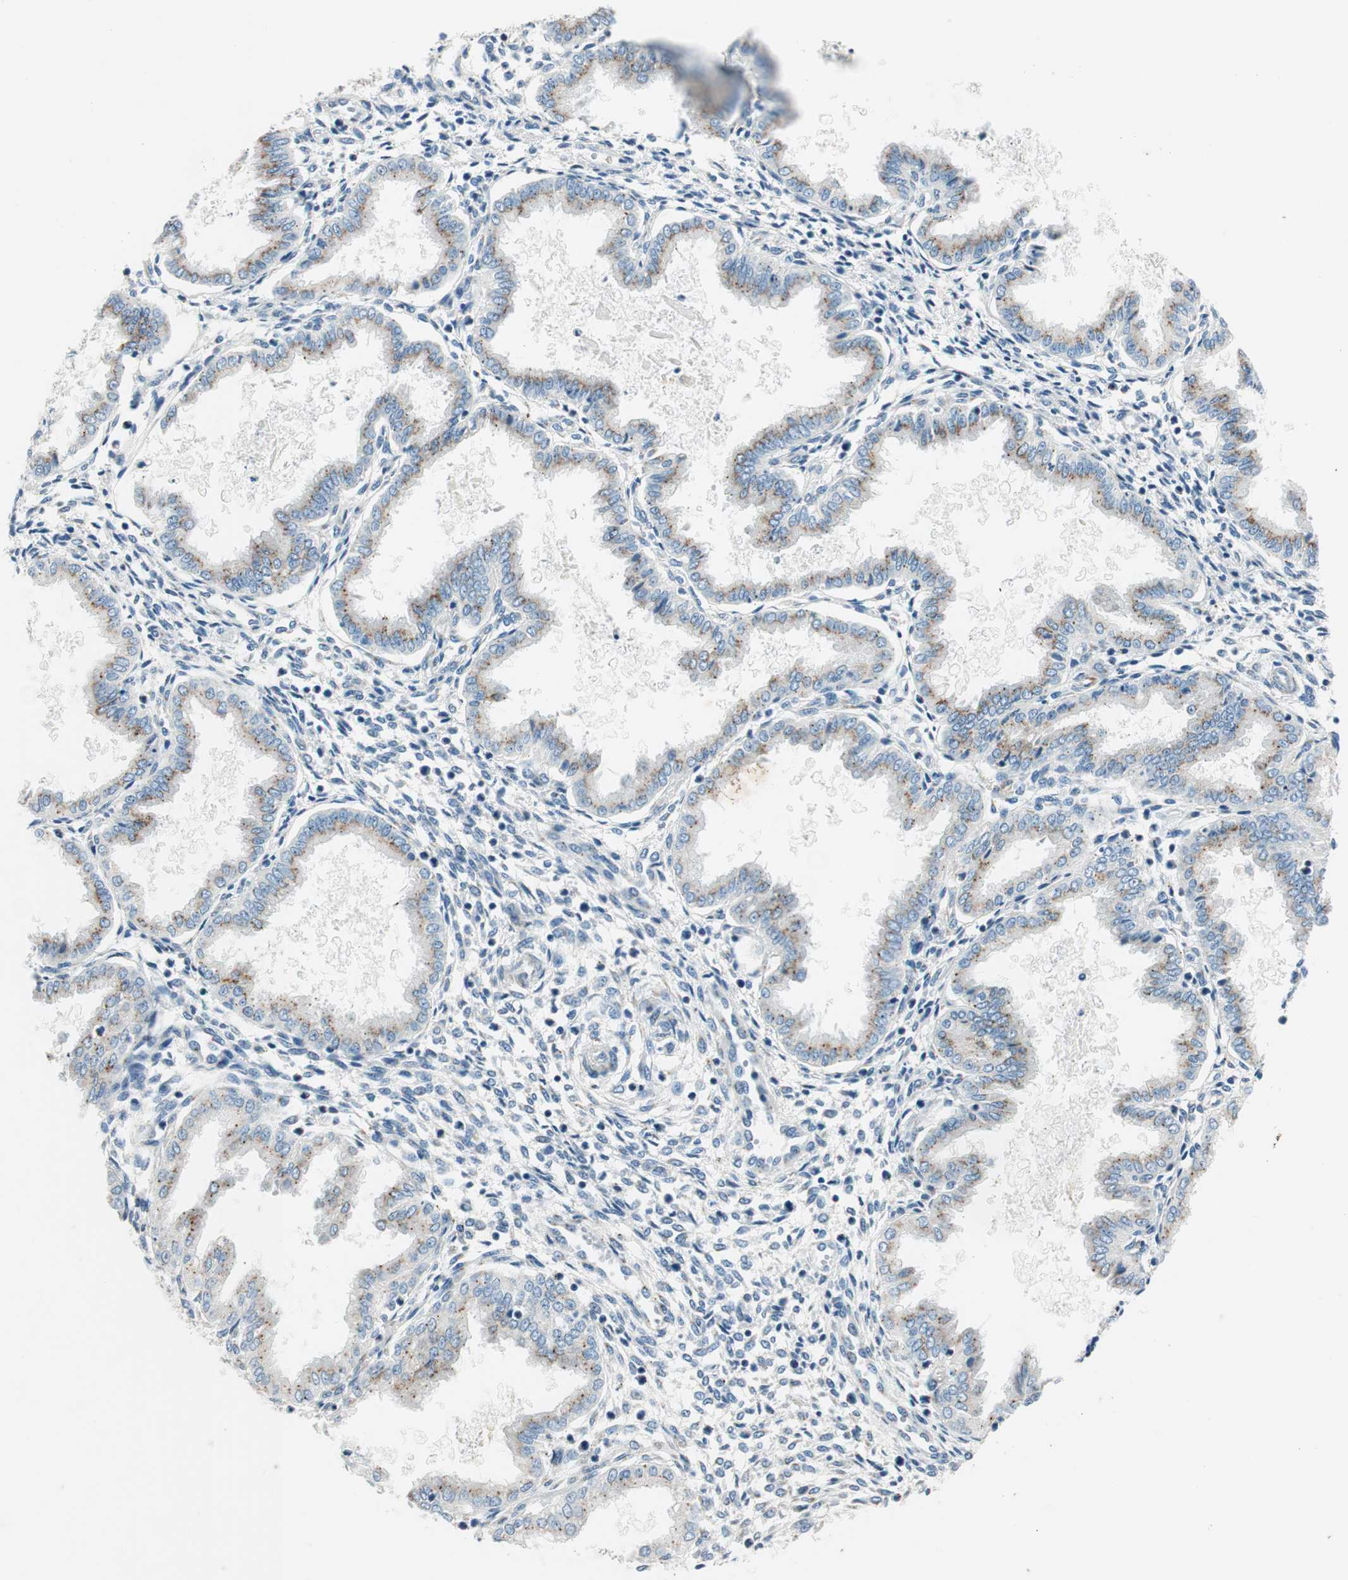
{"staining": {"intensity": "negative", "quantity": "none", "location": "none"}, "tissue": "endometrium", "cell_type": "Cells in endometrial stroma", "image_type": "normal", "snomed": [{"axis": "morphology", "description": "Normal tissue, NOS"}, {"axis": "topography", "description": "Endometrium"}], "caption": "An immunohistochemistry (IHC) histopathology image of benign endometrium is shown. There is no staining in cells in endometrial stroma of endometrium. Nuclei are stained in blue.", "gene": "TMF1", "patient": {"sex": "female", "age": 33}}